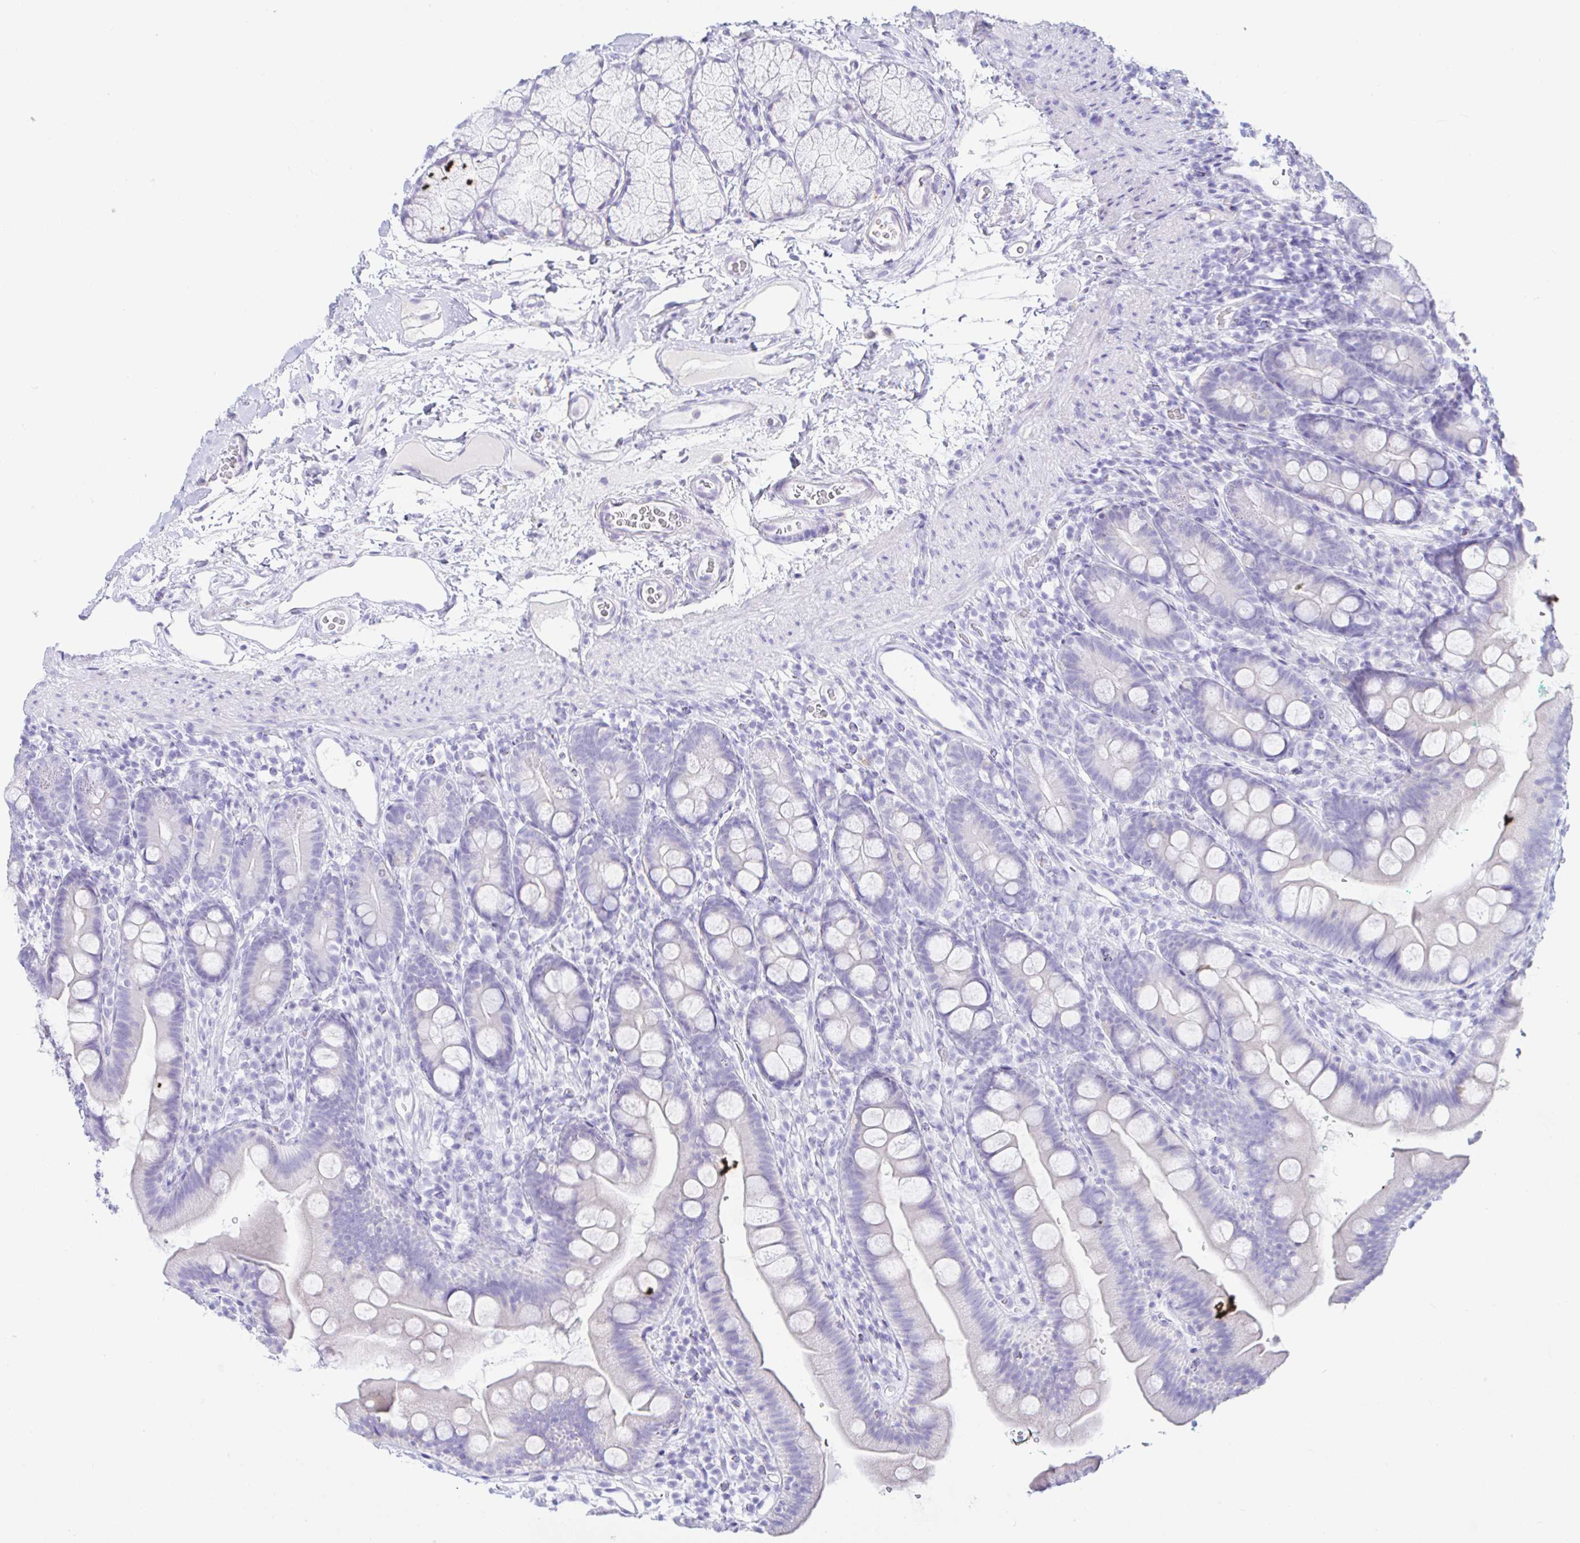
{"staining": {"intensity": "negative", "quantity": "none", "location": "none"}, "tissue": "duodenum", "cell_type": "Glandular cells", "image_type": "normal", "snomed": [{"axis": "morphology", "description": "Normal tissue, NOS"}, {"axis": "topography", "description": "Duodenum"}], "caption": "High magnification brightfield microscopy of benign duodenum stained with DAB (3,3'-diaminobenzidine) (brown) and counterstained with hematoxylin (blue): glandular cells show no significant staining. (Brightfield microscopy of DAB (3,3'-diaminobenzidine) IHC at high magnification).", "gene": "PAX8", "patient": {"sex": "female", "age": 67}}